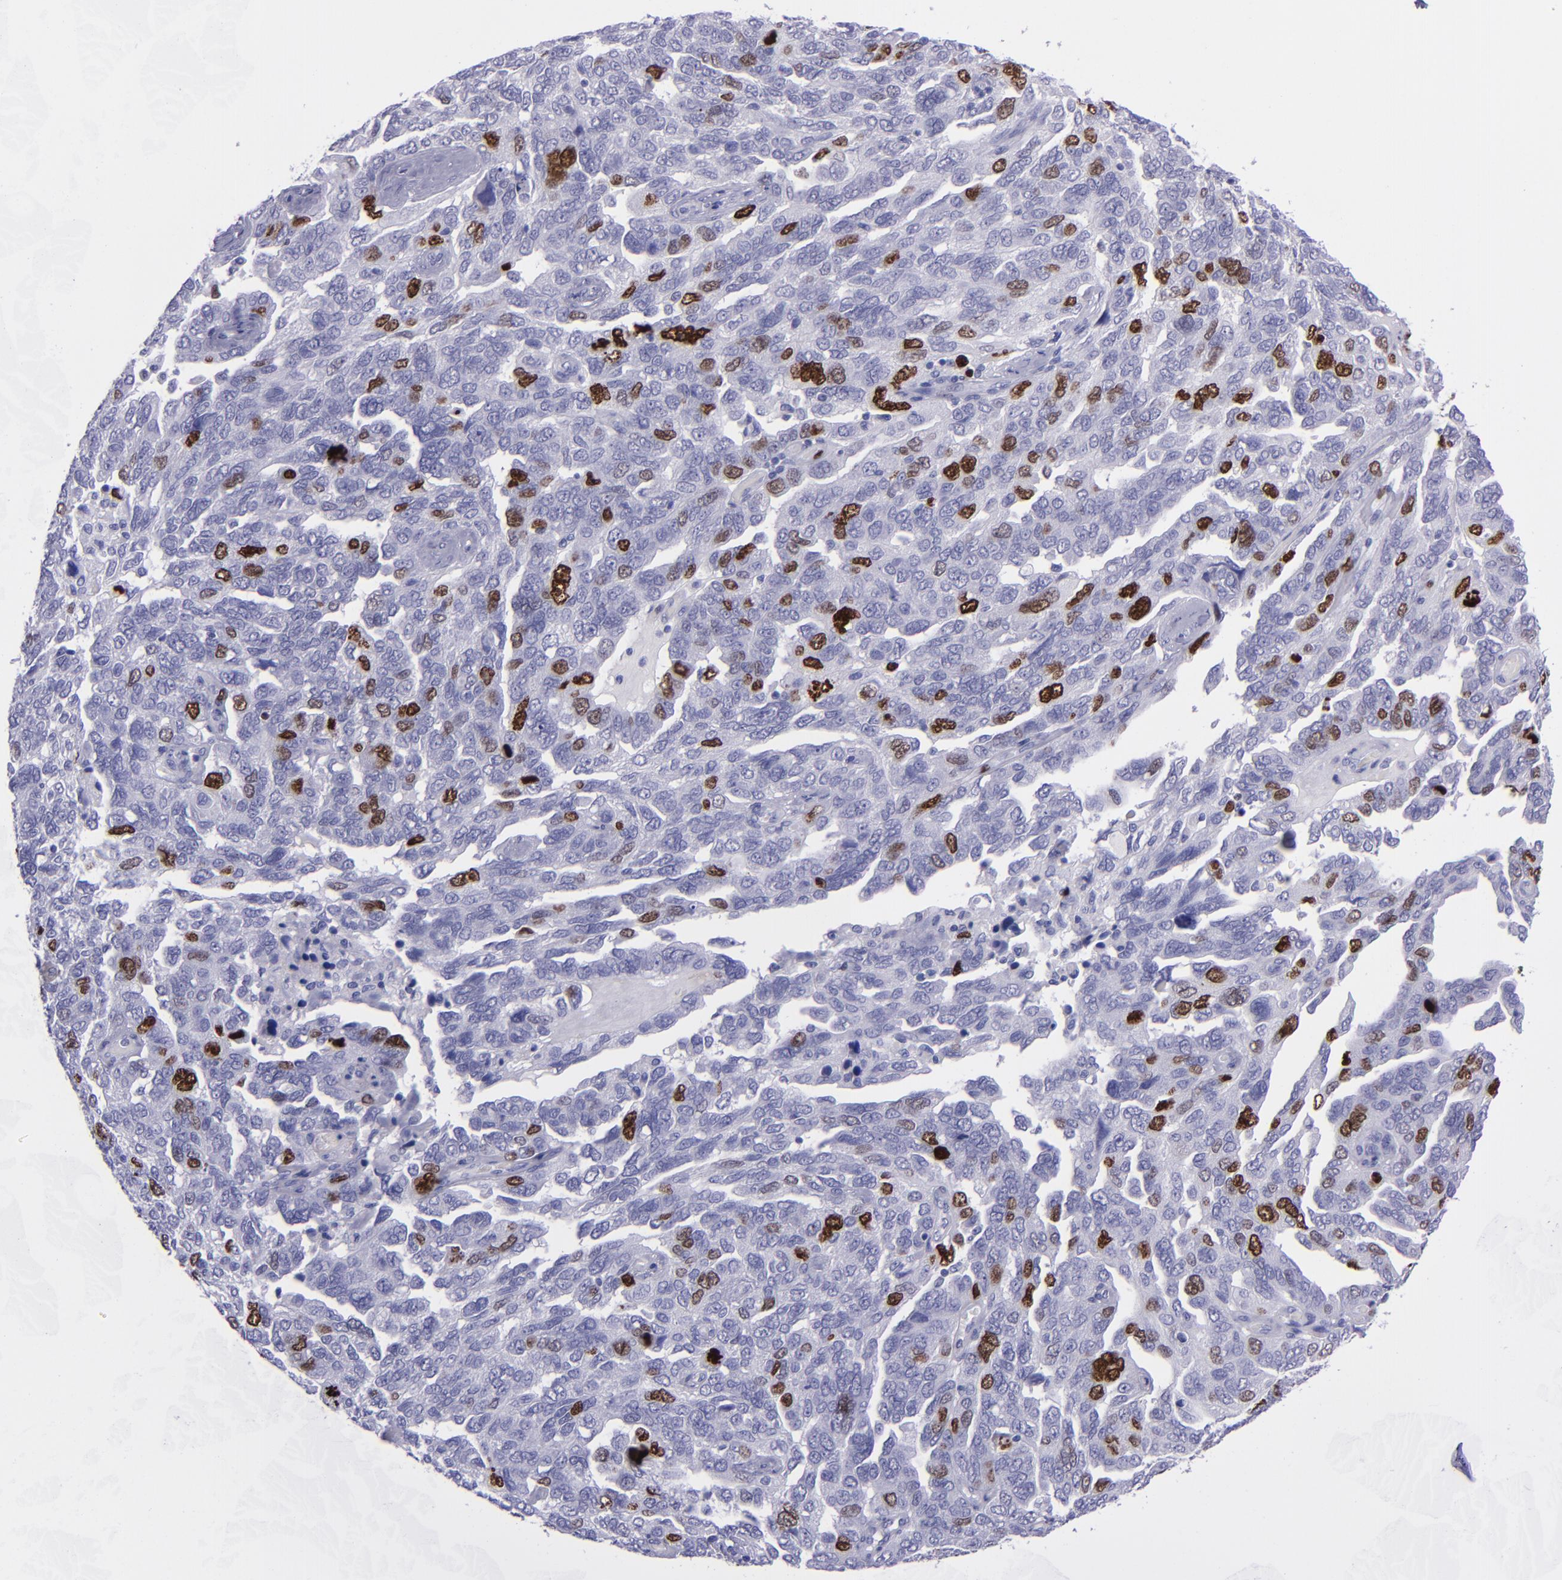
{"staining": {"intensity": "strong", "quantity": "<25%", "location": "nuclear"}, "tissue": "ovarian cancer", "cell_type": "Tumor cells", "image_type": "cancer", "snomed": [{"axis": "morphology", "description": "Cystadenocarcinoma, serous, NOS"}, {"axis": "topography", "description": "Ovary"}], "caption": "Brown immunohistochemical staining in human ovarian serous cystadenocarcinoma exhibits strong nuclear positivity in approximately <25% of tumor cells.", "gene": "TOP2A", "patient": {"sex": "female", "age": 64}}